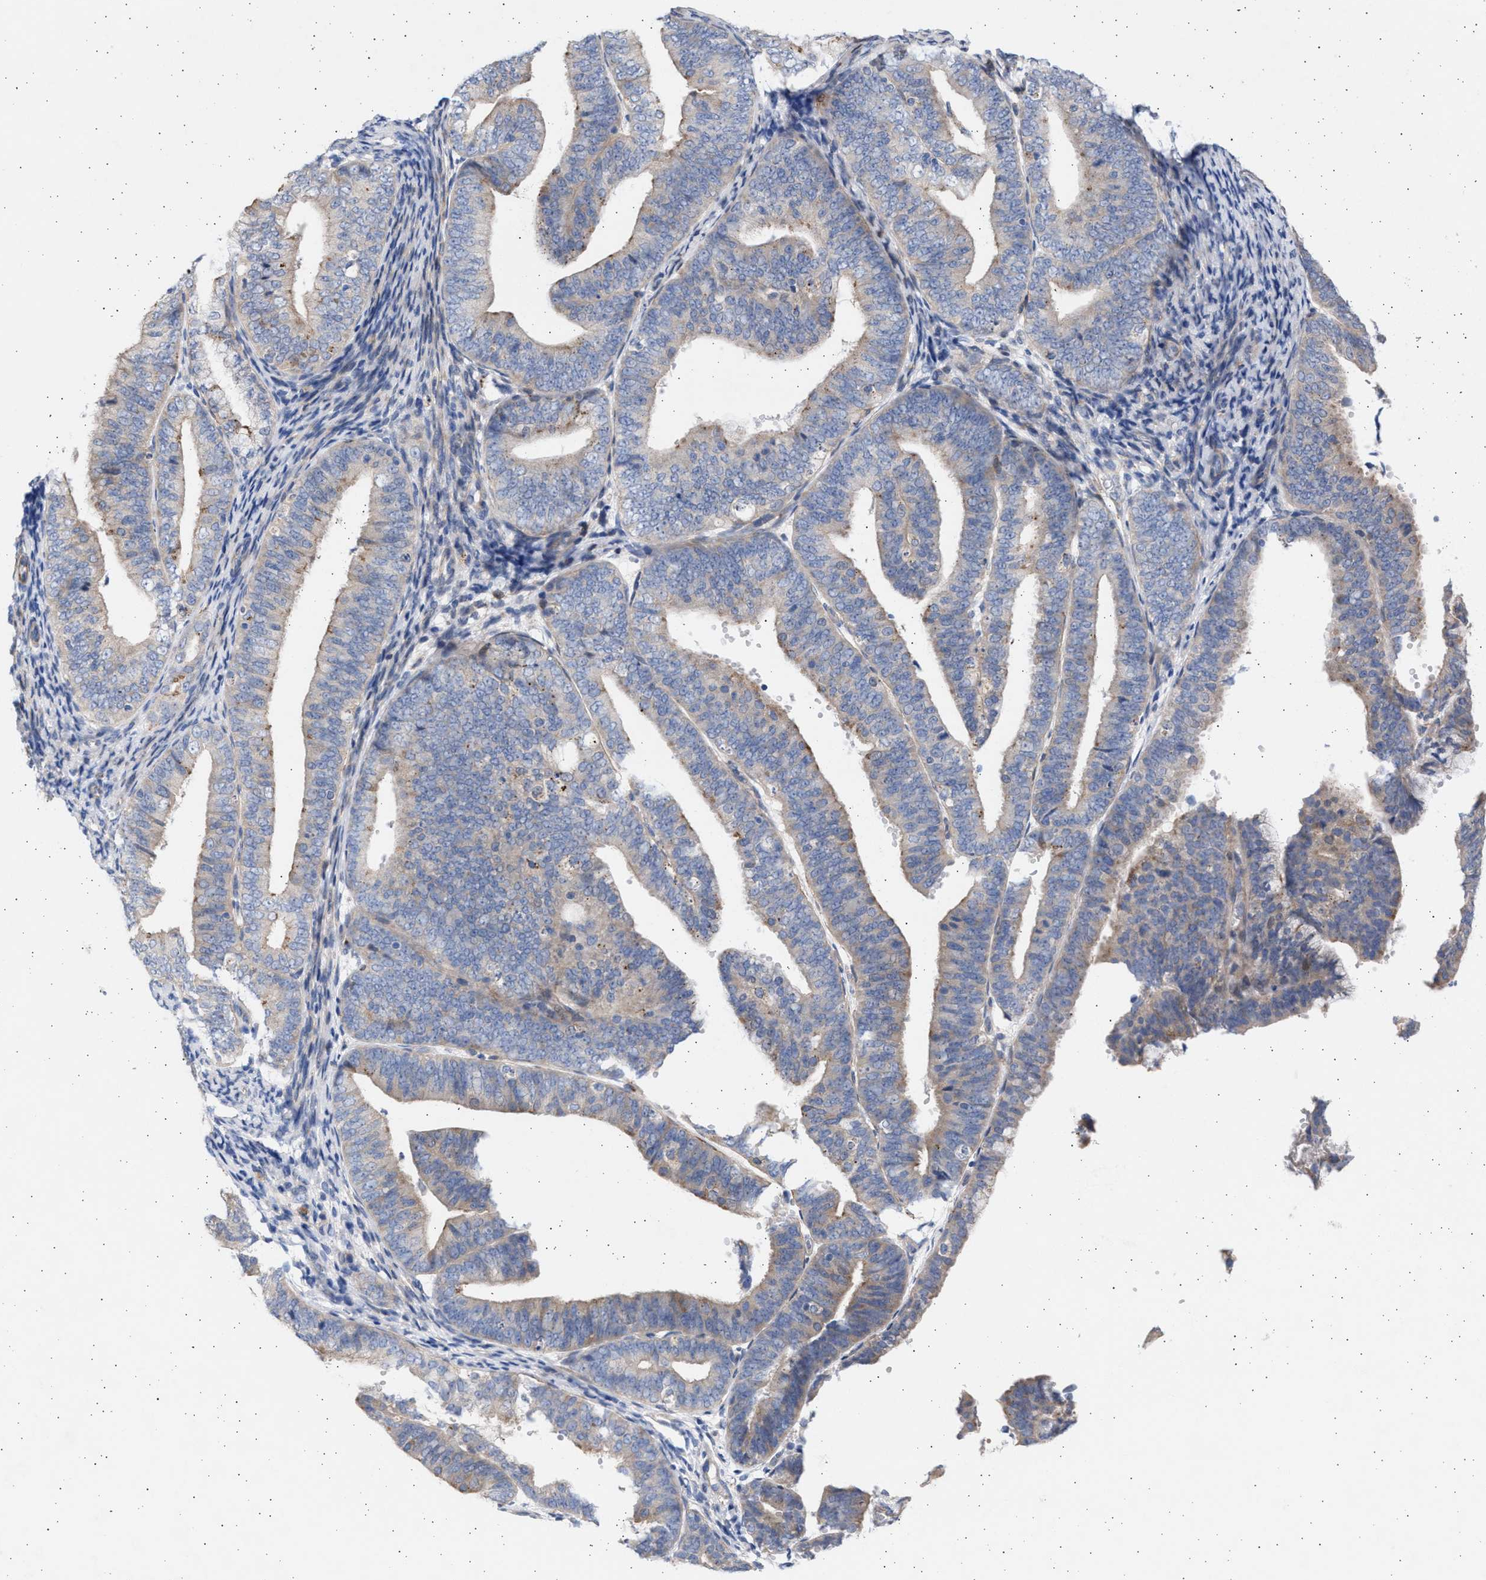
{"staining": {"intensity": "weak", "quantity": "25%-75%", "location": "cytoplasmic/membranous"}, "tissue": "endometrial cancer", "cell_type": "Tumor cells", "image_type": "cancer", "snomed": [{"axis": "morphology", "description": "Adenocarcinoma, NOS"}, {"axis": "topography", "description": "Endometrium"}], "caption": "This photomicrograph displays IHC staining of human endometrial cancer (adenocarcinoma), with low weak cytoplasmic/membranous staining in approximately 25%-75% of tumor cells.", "gene": "NBR1", "patient": {"sex": "female", "age": 63}}